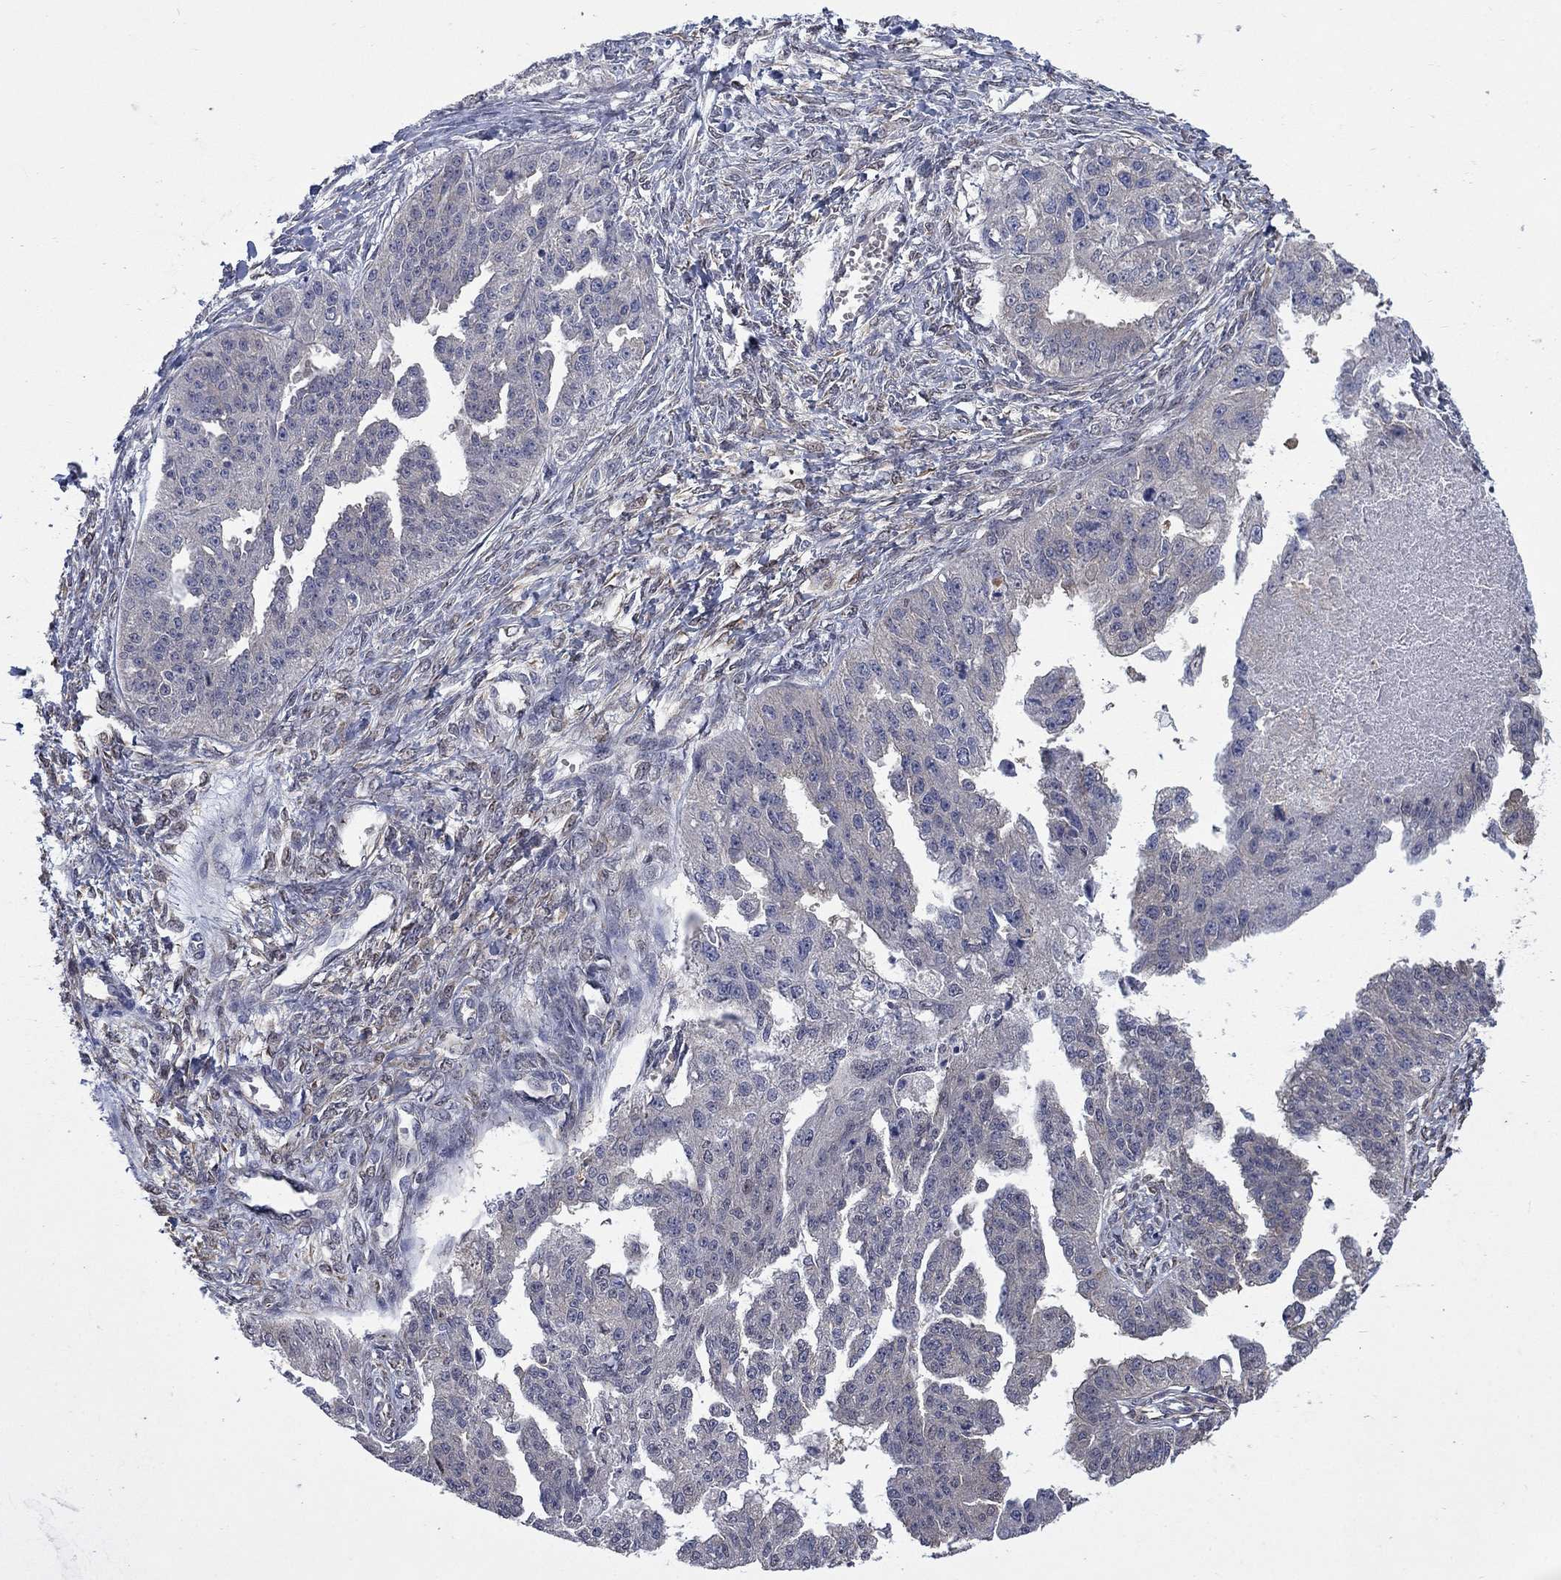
{"staining": {"intensity": "negative", "quantity": "none", "location": "none"}, "tissue": "ovarian cancer", "cell_type": "Tumor cells", "image_type": "cancer", "snomed": [{"axis": "morphology", "description": "Cystadenocarcinoma, serous, NOS"}, {"axis": "topography", "description": "Ovary"}], "caption": "DAB (3,3'-diaminobenzidine) immunohistochemical staining of human serous cystadenocarcinoma (ovarian) displays no significant staining in tumor cells. (Immunohistochemistry, brightfield microscopy, high magnification).", "gene": "PDZD2", "patient": {"sex": "female", "age": 58}}